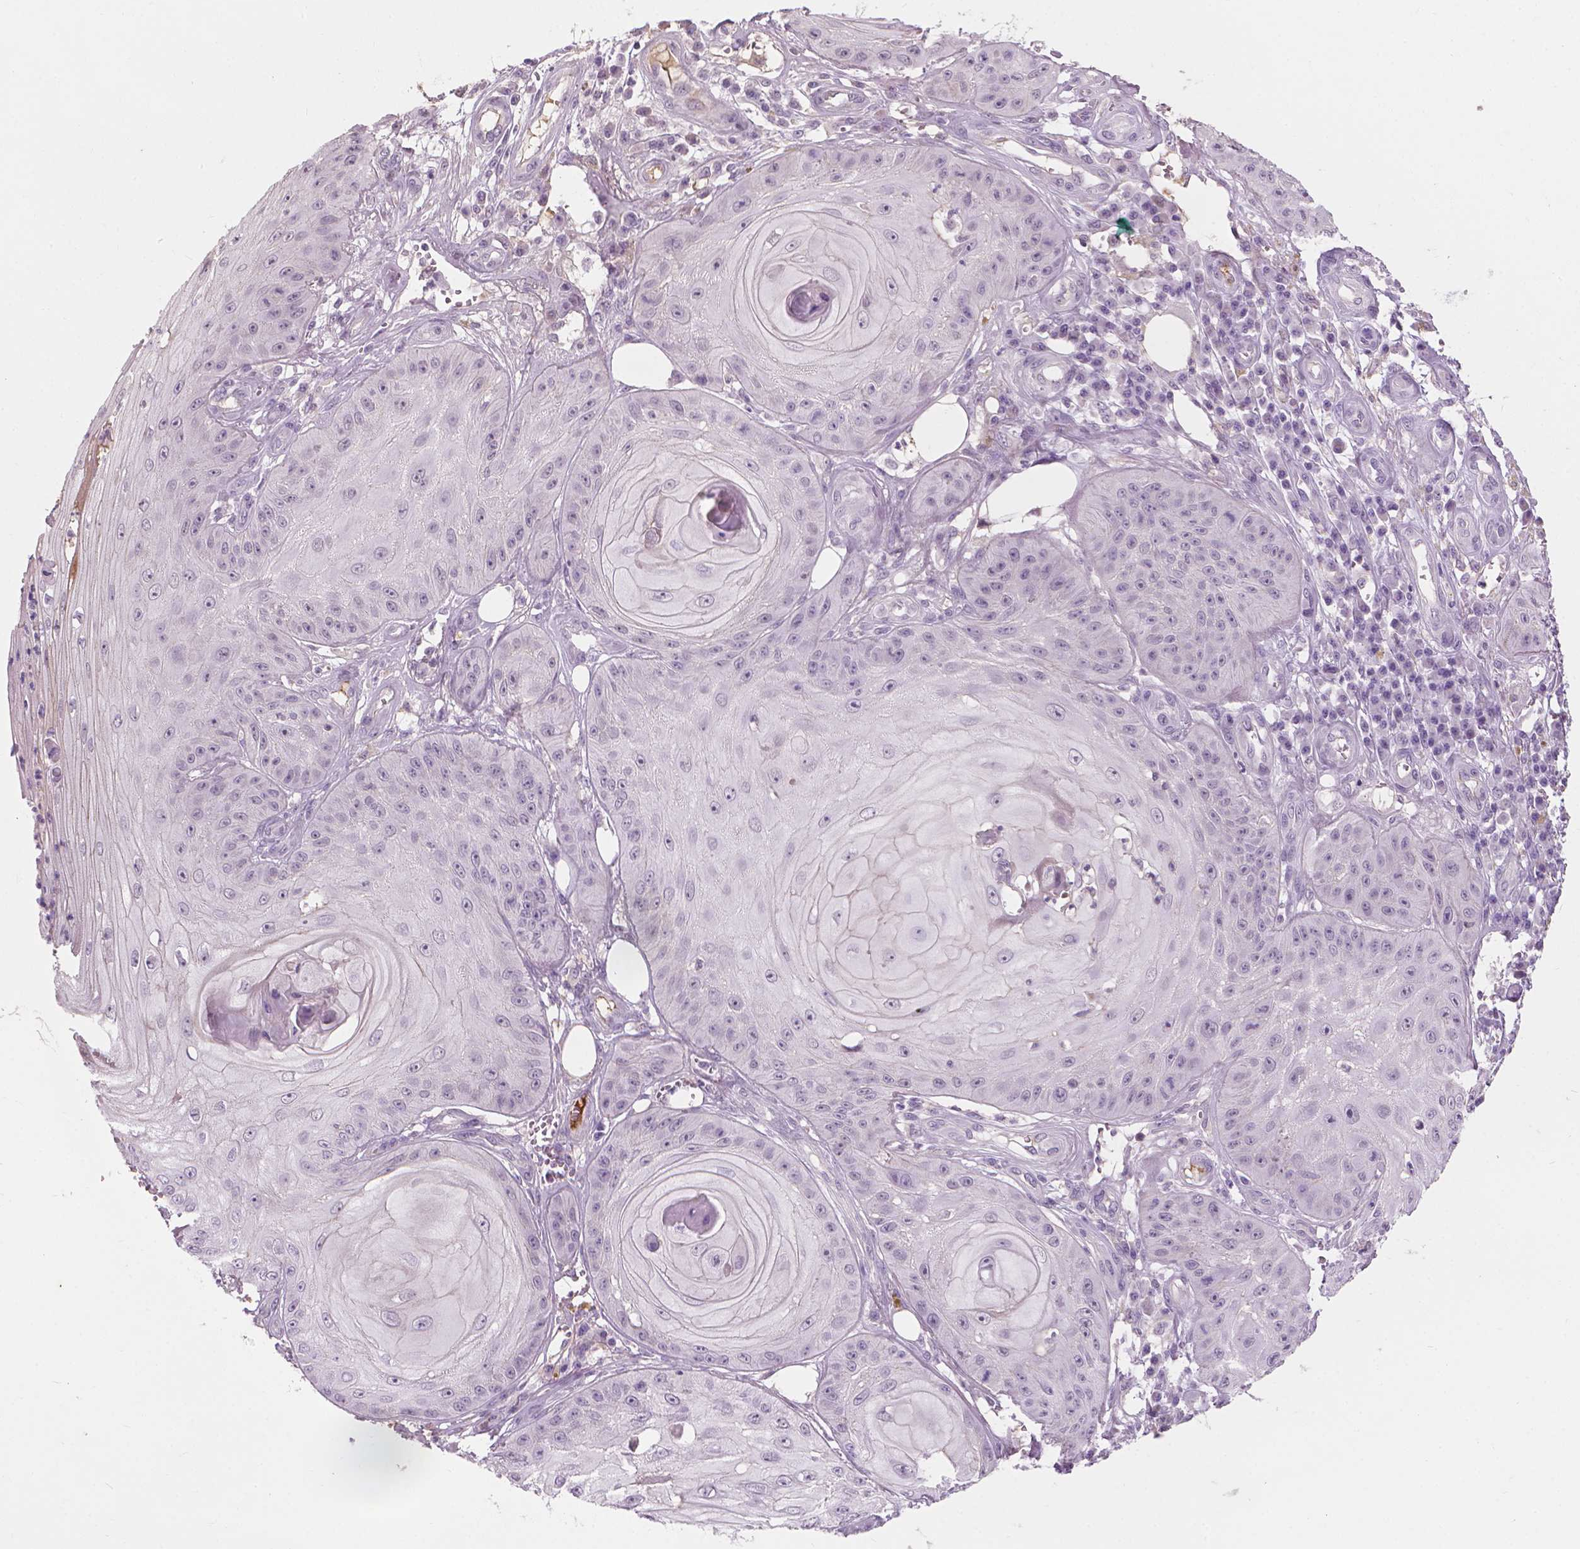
{"staining": {"intensity": "negative", "quantity": "none", "location": "none"}, "tissue": "skin cancer", "cell_type": "Tumor cells", "image_type": "cancer", "snomed": [{"axis": "morphology", "description": "Squamous cell carcinoma, NOS"}, {"axis": "topography", "description": "Skin"}], "caption": "Photomicrograph shows no significant protein expression in tumor cells of skin squamous cell carcinoma.", "gene": "SAXO2", "patient": {"sex": "male", "age": 70}}